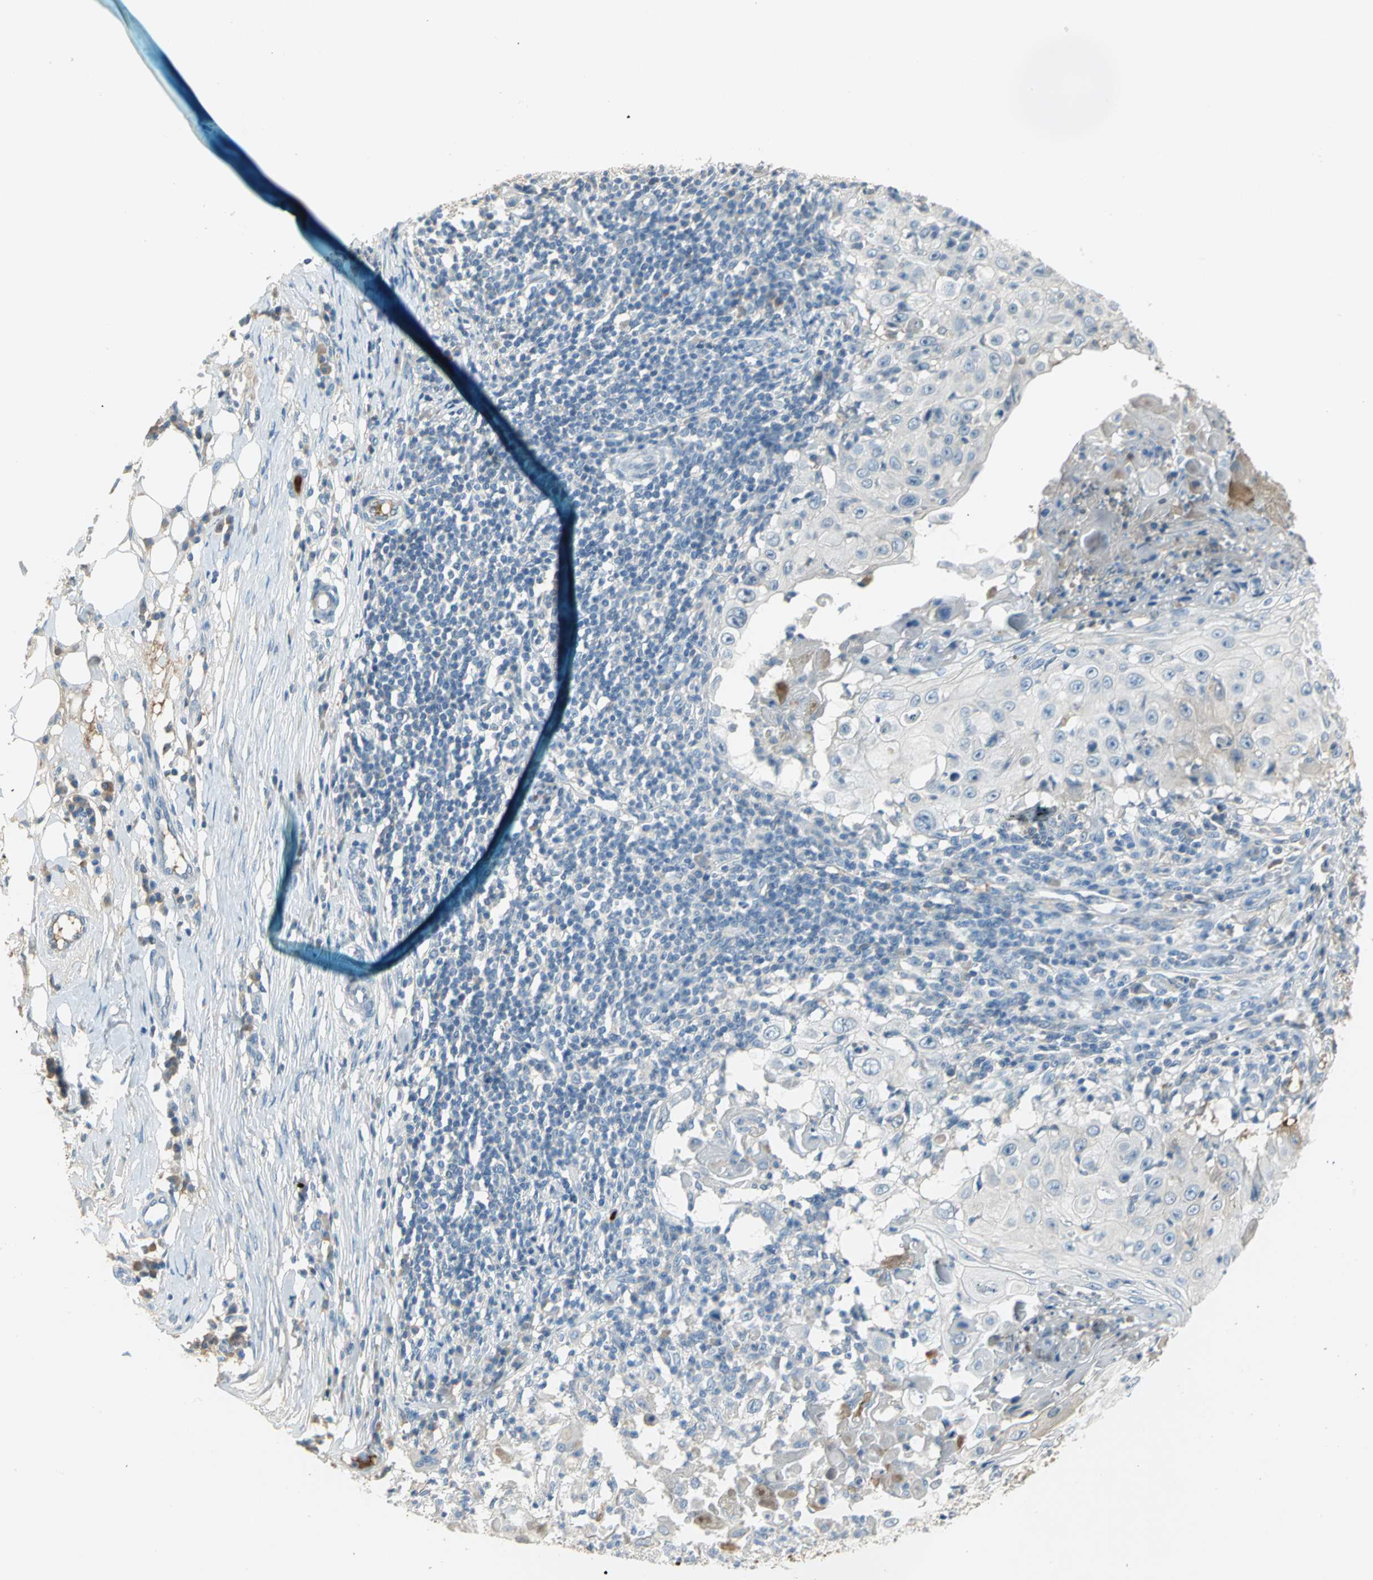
{"staining": {"intensity": "negative", "quantity": "none", "location": "none"}, "tissue": "skin cancer", "cell_type": "Tumor cells", "image_type": "cancer", "snomed": [{"axis": "morphology", "description": "Squamous cell carcinoma, NOS"}, {"axis": "topography", "description": "Skin"}], "caption": "Skin squamous cell carcinoma was stained to show a protein in brown. There is no significant positivity in tumor cells. (Brightfield microscopy of DAB immunohistochemistry at high magnification).", "gene": "ZIC1", "patient": {"sex": "male", "age": 86}}